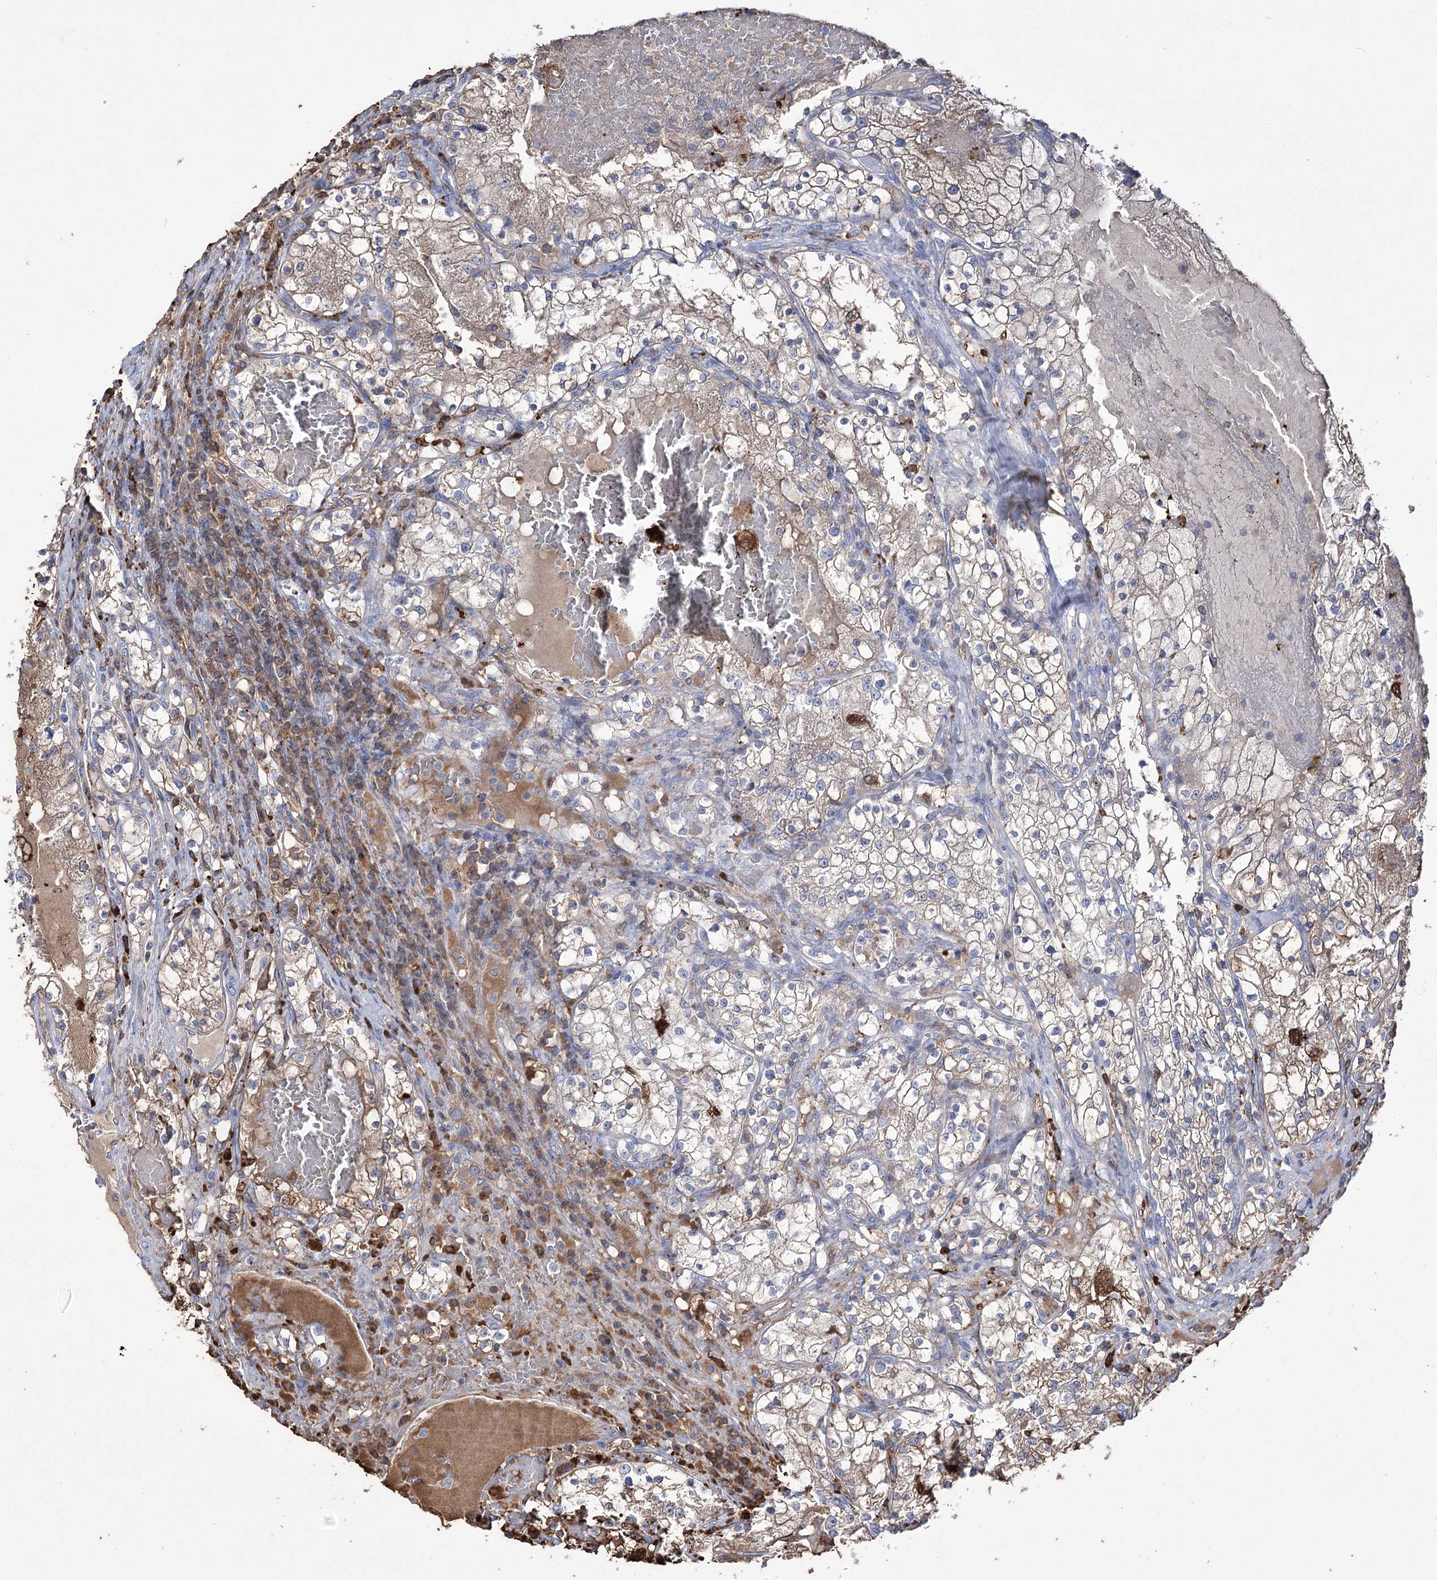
{"staining": {"intensity": "weak", "quantity": "25%-75%", "location": "cytoplasmic/membranous"}, "tissue": "renal cancer", "cell_type": "Tumor cells", "image_type": "cancer", "snomed": [{"axis": "morphology", "description": "Normal tissue, NOS"}, {"axis": "morphology", "description": "Adenocarcinoma, NOS"}, {"axis": "topography", "description": "Kidney"}], "caption": "Brown immunohistochemical staining in renal cancer (adenocarcinoma) reveals weak cytoplasmic/membranous staining in about 25%-75% of tumor cells. Nuclei are stained in blue.", "gene": "ZNF622", "patient": {"sex": "male", "age": 68}}